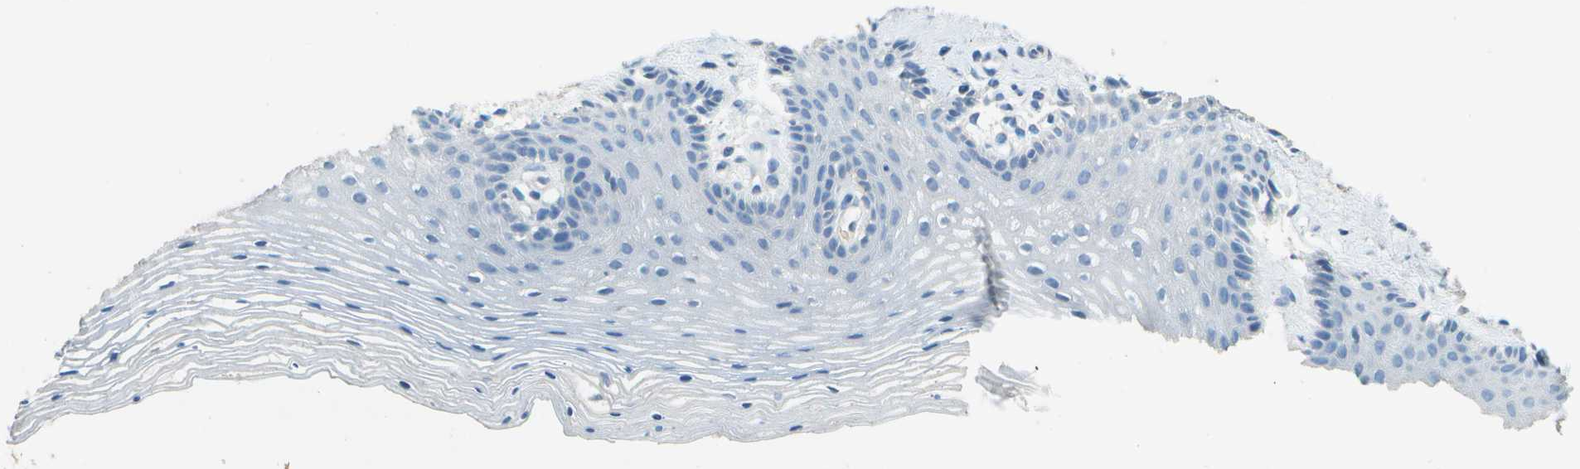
{"staining": {"intensity": "negative", "quantity": "none", "location": "none"}, "tissue": "vagina", "cell_type": "Squamous epithelial cells", "image_type": "normal", "snomed": [{"axis": "morphology", "description": "Normal tissue, NOS"}, {"axis": "topography", "description": "Vagina"}], "caption": "Immunohistochemistry (IHC) of unremarkable vagina displays no positivity in squamous epithelial cells.", "gene": "LGI2", "patient": {"sex": "female", "age": 32}}